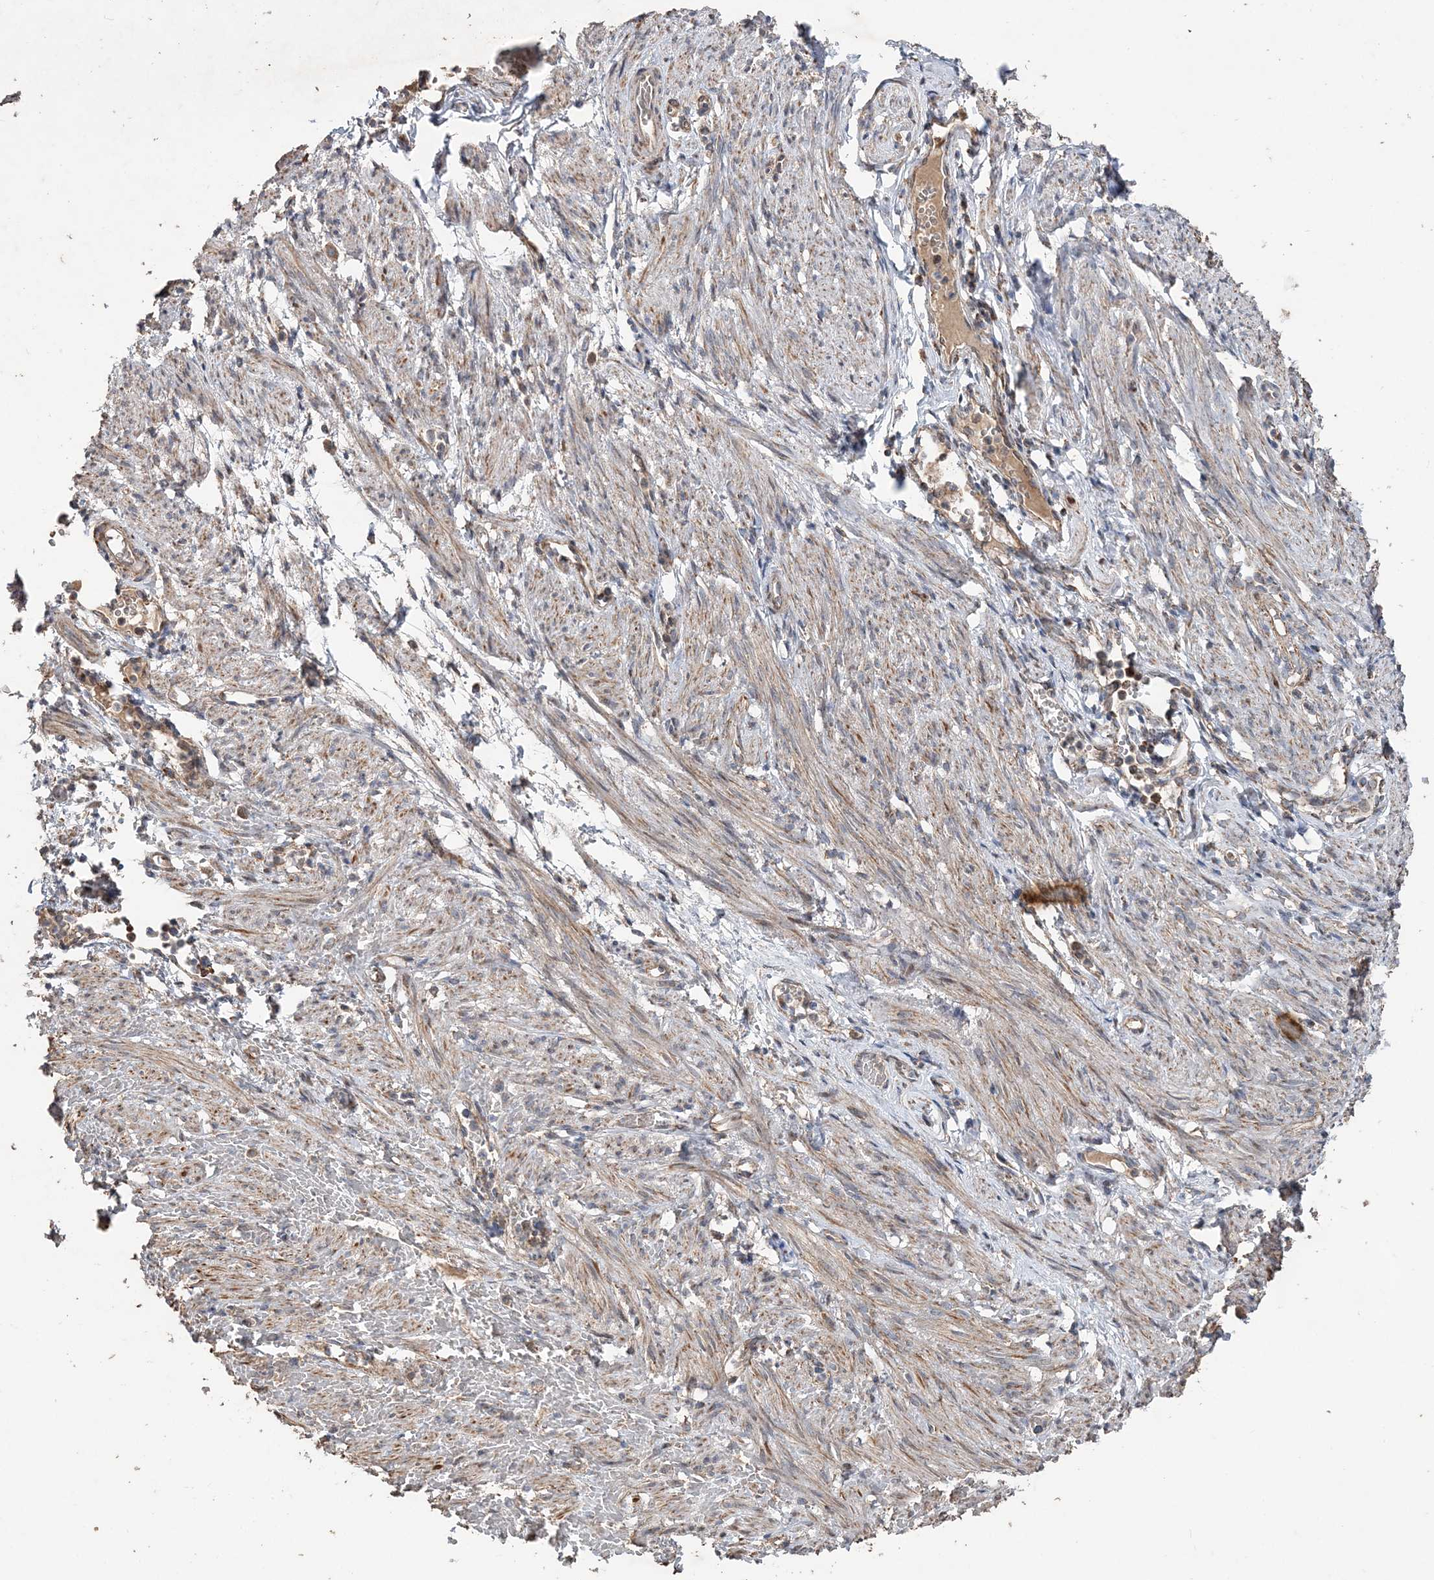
{"staining": {"intensity": "moderate", "quantity": ">75%", "location": "cytoplasmic/membranous"}, "tissue": "adipose tissue", "cell_type": "Adipocytes", "image_type": "normal", "snomed": [{"axis": "morphology", "description": "Normal tissue, NOS"}, {"axis": "topography", "description": "Smooth muscle"}, {"axis": "topography", "description": "Peripheral nerve tissue"}], "caption": "Protein staining of unremarkable adipose tissue demonstrates moderate cytoplasmic/membranous expression in about >75% of adipocytes. The staining is performed using DAB brown chromogen to label protein expression. The nuclei are counter-stained blue using hematoxylin.", "gene": "POC5", "patient": {"sex": "female", "age": 39}}